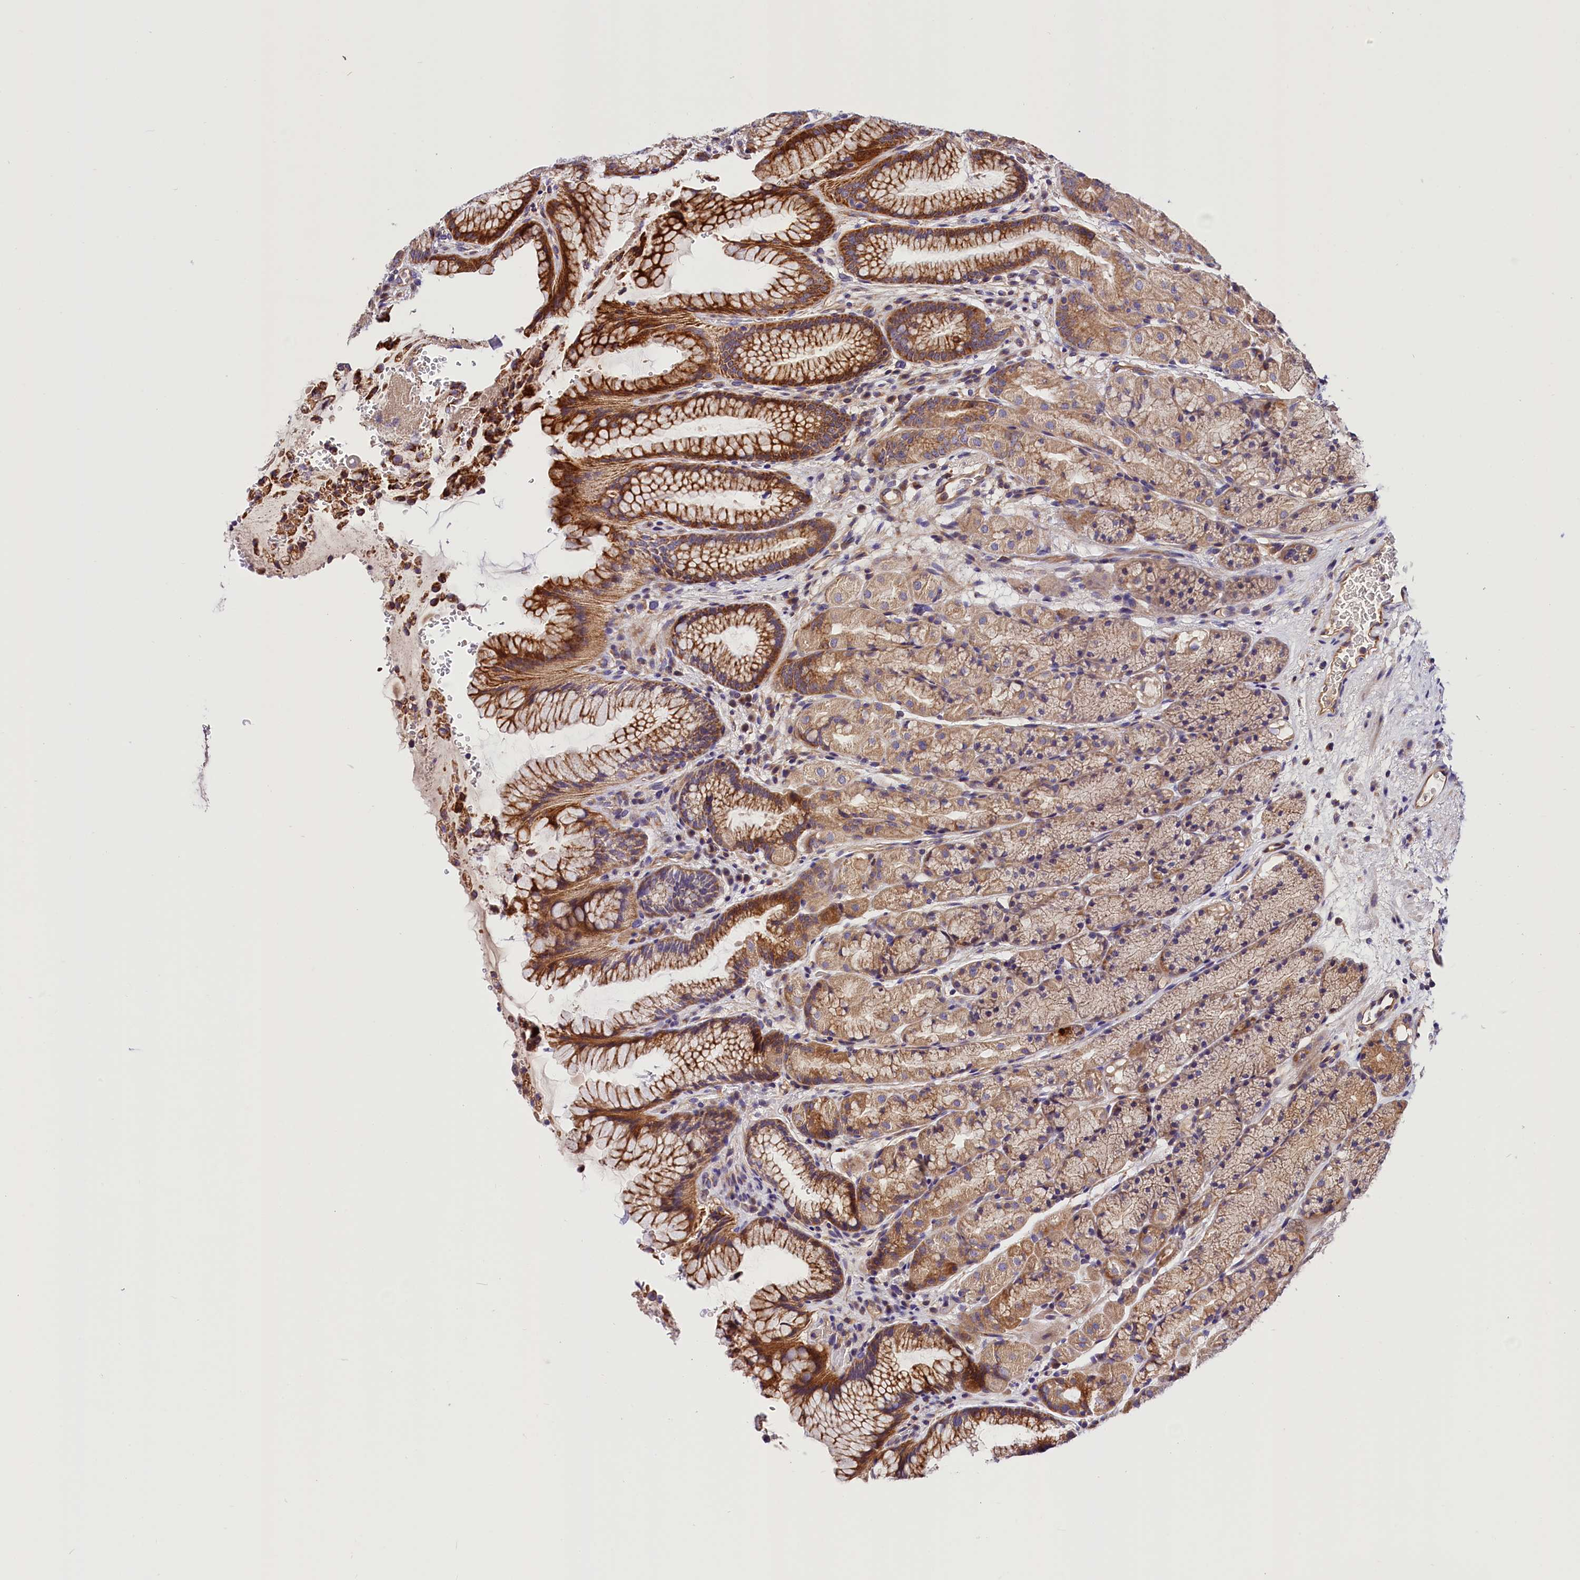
{"staining": {"intensity": "strong", "quantity": "25%-75%", "location": "cytoplasmic/membranous"}, "tissue": "stomach", "cell_type": "Glandular cells", "image_type": "normal", "snomed": [{"axis": "morphology", "description": "Normal tissue, NOS"}, {"axis": "topography", "description": "Stomach"}], "caption": "Immunohistochemical staining of unremarkable human stomach reveals 25%-75% levels of strong cytoplasmic/membranous protein positivity in about 25%-75% of glandular cells. The staining was performed using DAB to visualize the protein expression in brown, while the nuclei were stained in blue with hematoxylin (Magnification: 20x).", "gene": "ARMC6", "patient": {"sex": "male", "age": 63}}